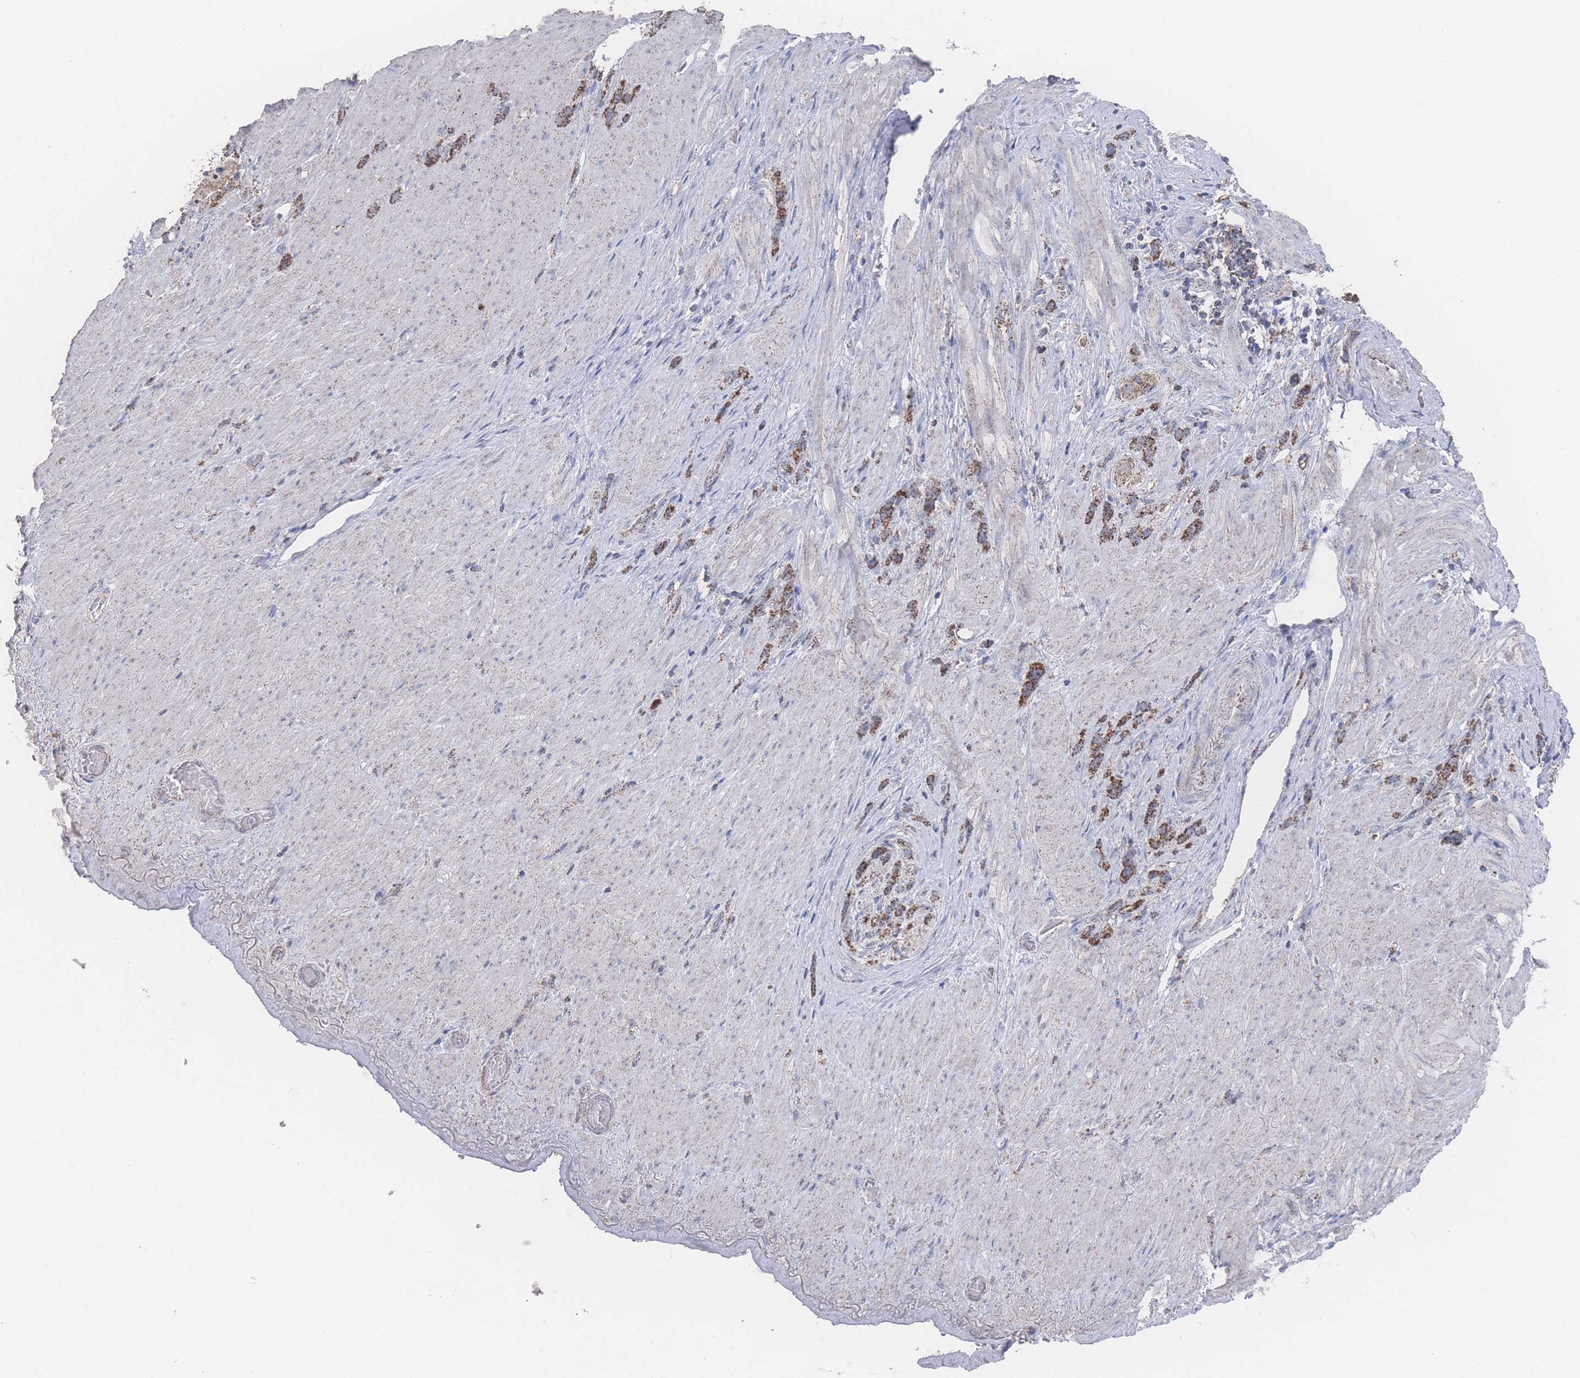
{"staining": {"intensity": "strong", "quantity": ">75%", "location": "cytoplasmic/membranous"}, "tissue": "stomach cancer", "cell_type": "Tumor cells", "image_type": "cancer", "snomed": [{"axis": "morphology", "description": "Adenocarcinoma, NOS"}, {"axis": "topography", "description": "Stomach"}], "caption": "Protein staining of stomach cancer tissue demonstrates strong cytoplasmic/membranous expression in about >75% of tumor cells.", "gene": "PEX14", "patient": {"sex": "female", "age": 65}}